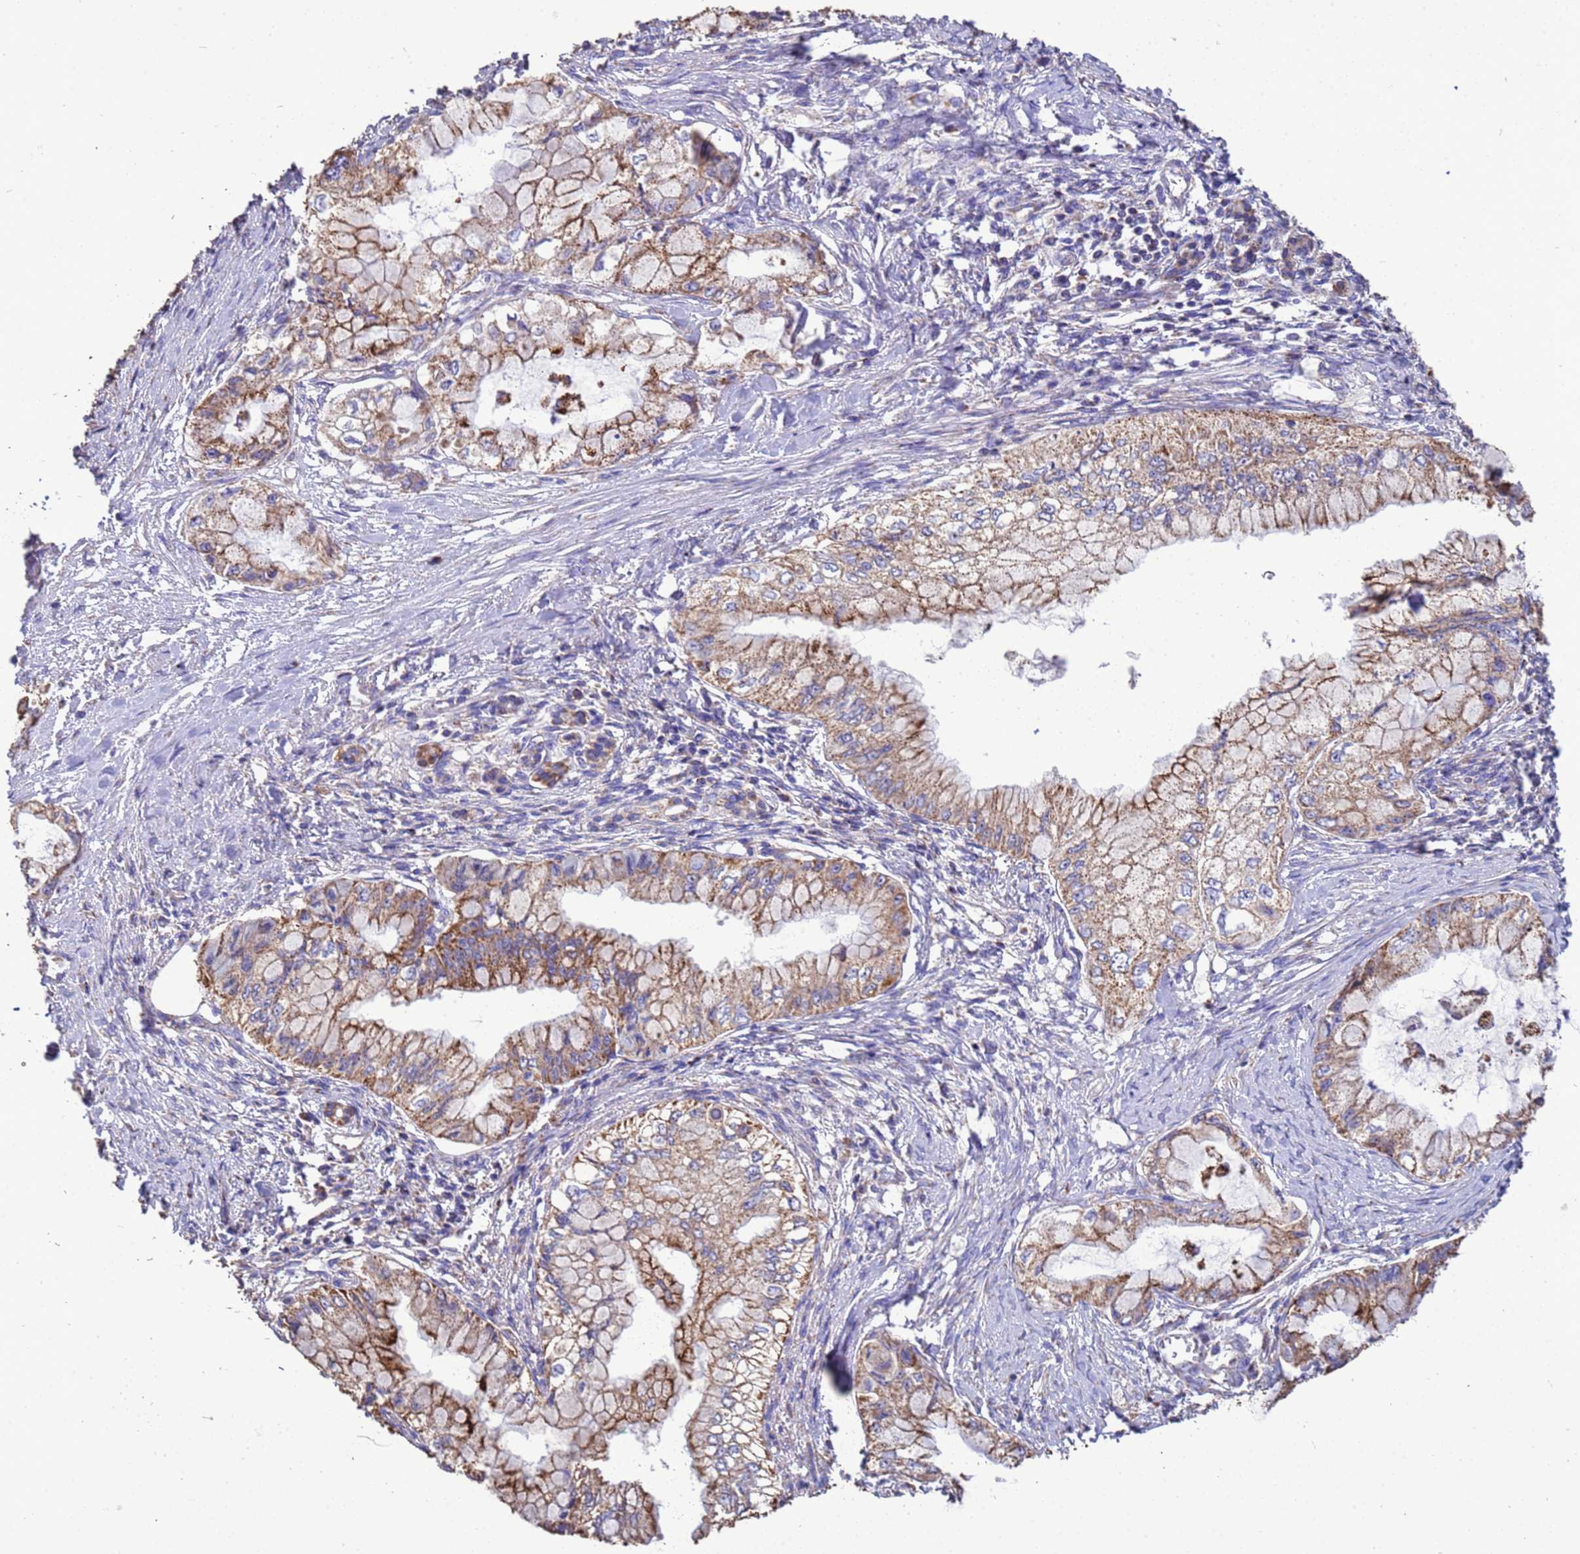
{"staining": {"intensity": "moderate", "quantity": ">75%", "location": "cytoplasmic/membranous"}, "tissue": "pancreatic cancer", "cell_type": "Tumor cells", "image_type": "cancer", "snomed": [{"axis": "morphology", "description": "Adenocarcinoma, NOS"}, {"axis": "topography", "description": "Pancreas"}], "caption": "Immunohistochemical staining of human pancreatic cancer (adenocarcinoma) reveals moderate cytoplasmic/membranous protein staining in approximately >75% of tumor cells.", "gene": "ZNFX1", "patient": {"sex": "male", "age": 48}}